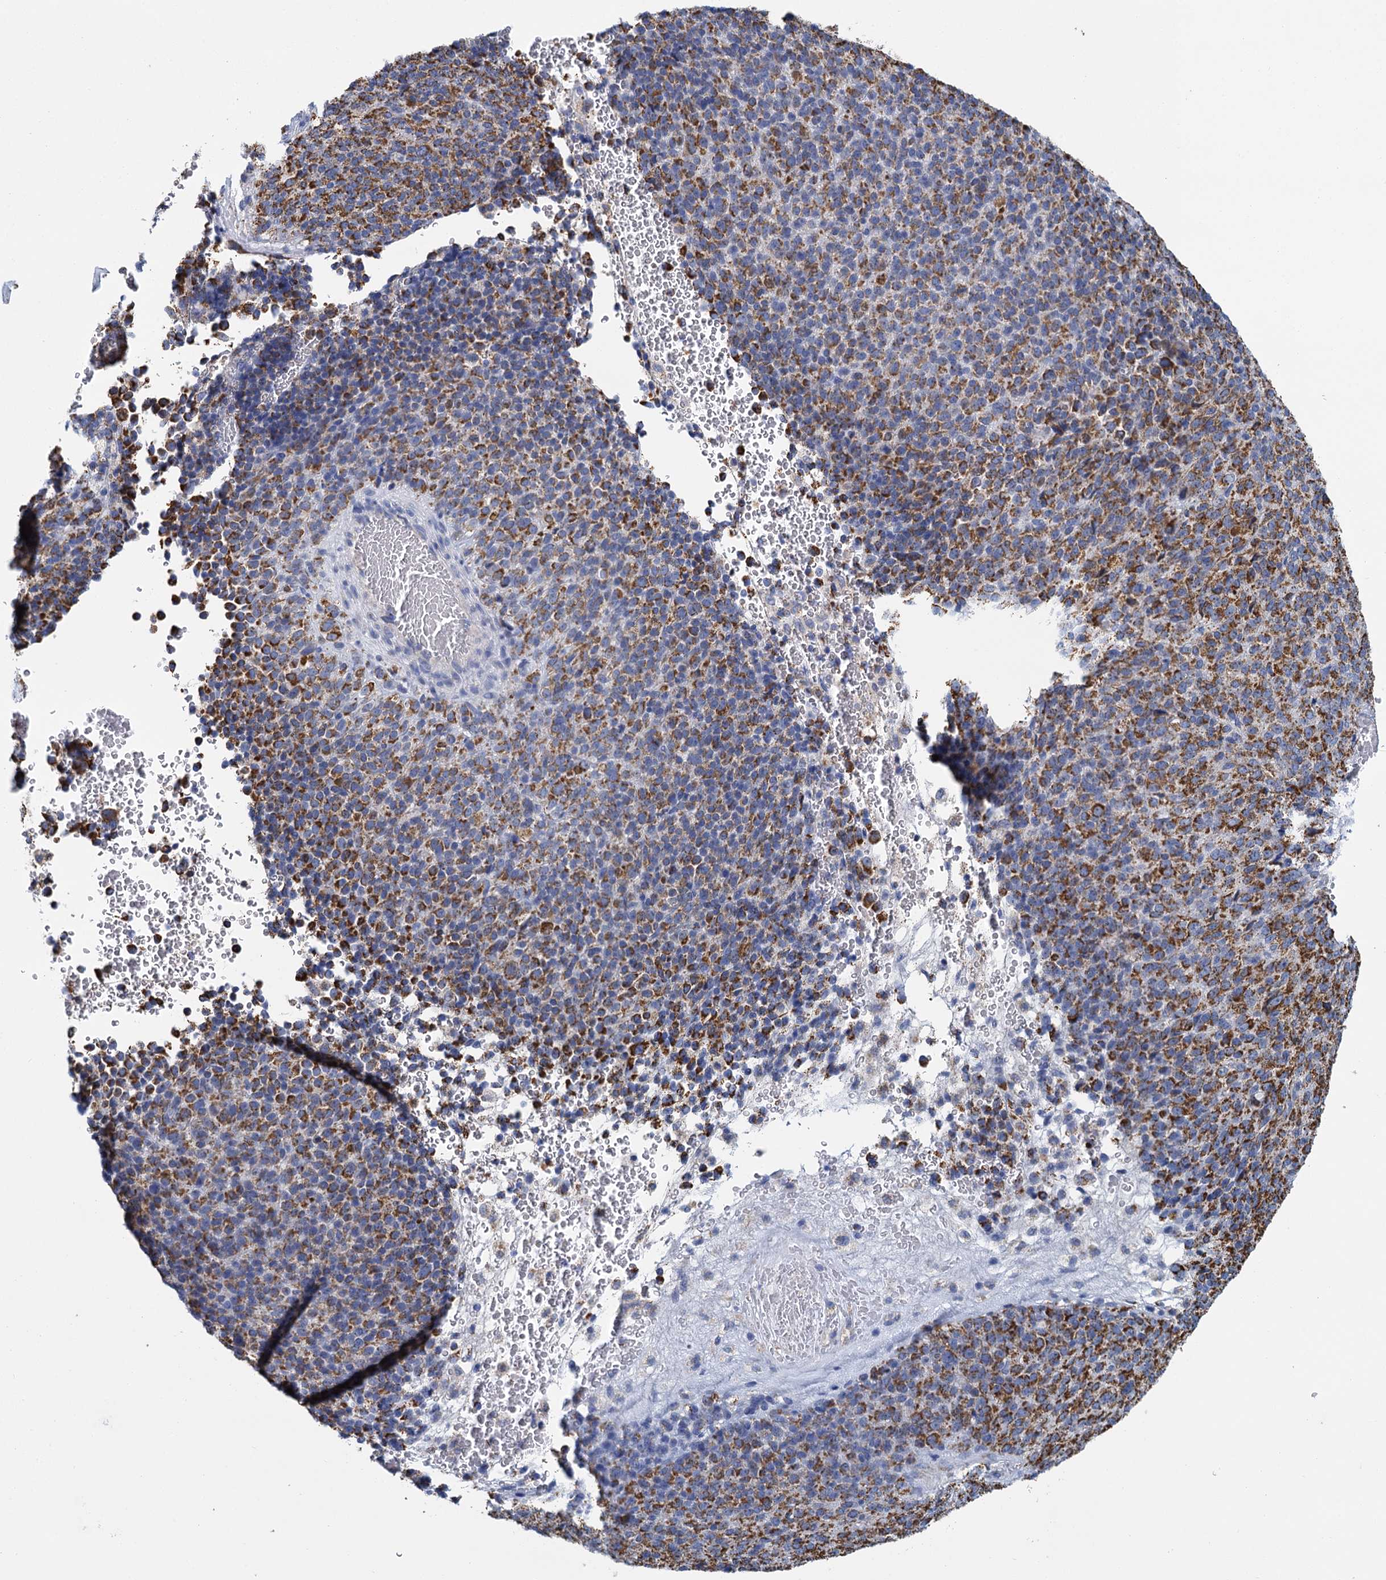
{"staining": {"intensity": "strong", "quantity": ">75%", "location": "cytoplasmic/membranous"}, "tissue": "melanoma", "cell_type": "Tumor cells", "image_type": "cancer", "snomed": [{"axis": "morphology", "description": "Malignant melanoma, Metastatic site"}, {"axis": "topography", "description": "Brain"}], "caption": "High-power microscopy captured an IHC image of malignant melanoma (metastatic site), revealing strong cytoplasmic/membranous expression in about >75% of tumor cells.", "gene": "CCP110", "patient": {"sex": "female", "age": 56}}